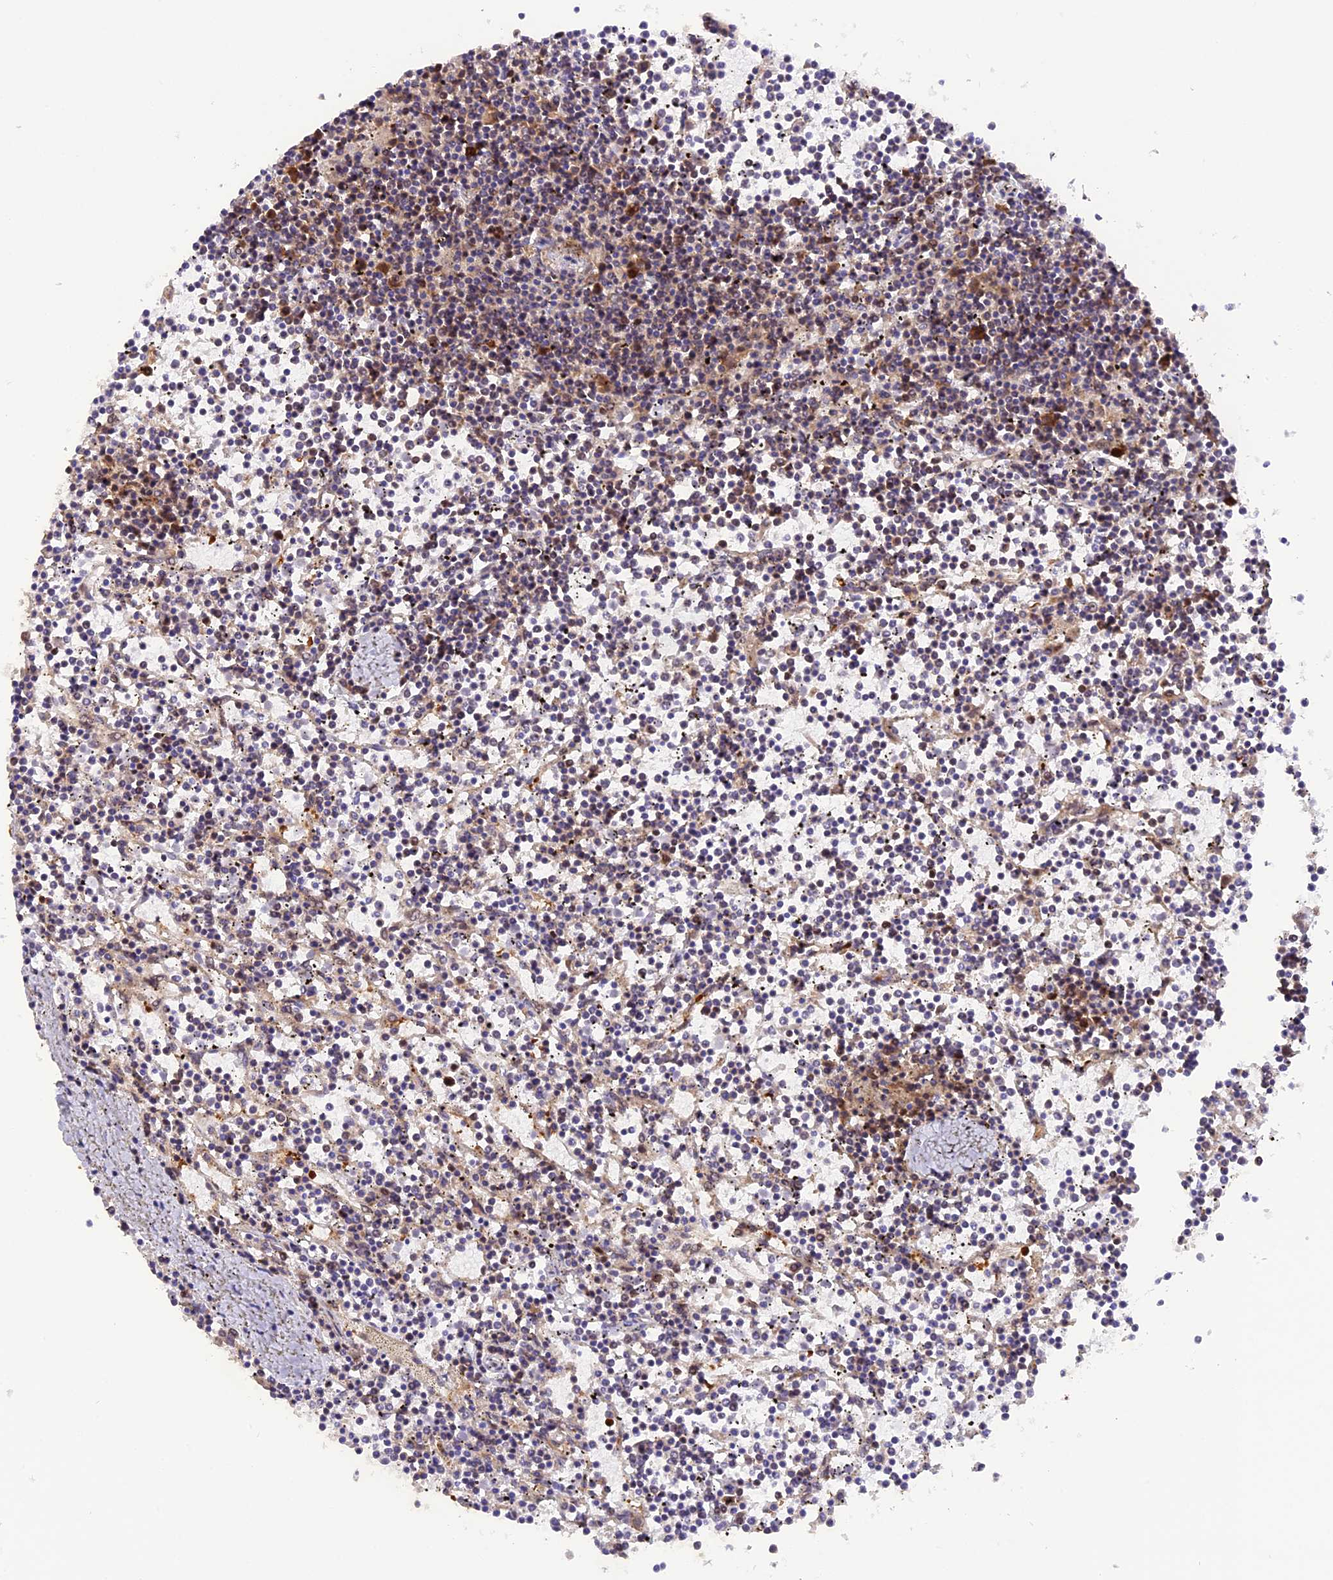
{"staining": {"intensity": "weak", "quantity": "25%-75%", "location": "cytoplasmic/membranous"}, "tissue": "lymphoma", "cell_type": "Tumor cells", "image_type": "cancer", "snomed": [{"axis": "morphology", "description": "Malignant lymphoma, non-Hodgkin's type, Low grade"}, {"axis": "topography", "description": "Spleen"}], "caption": "Protein expression analysis of human lymphoma reveals weak cytoplasmic/membranous positivity in approximately 25%-75% of tumor cells.", "gene": "SAMD4A", "patient": {"sex": "female", "age": 19}}